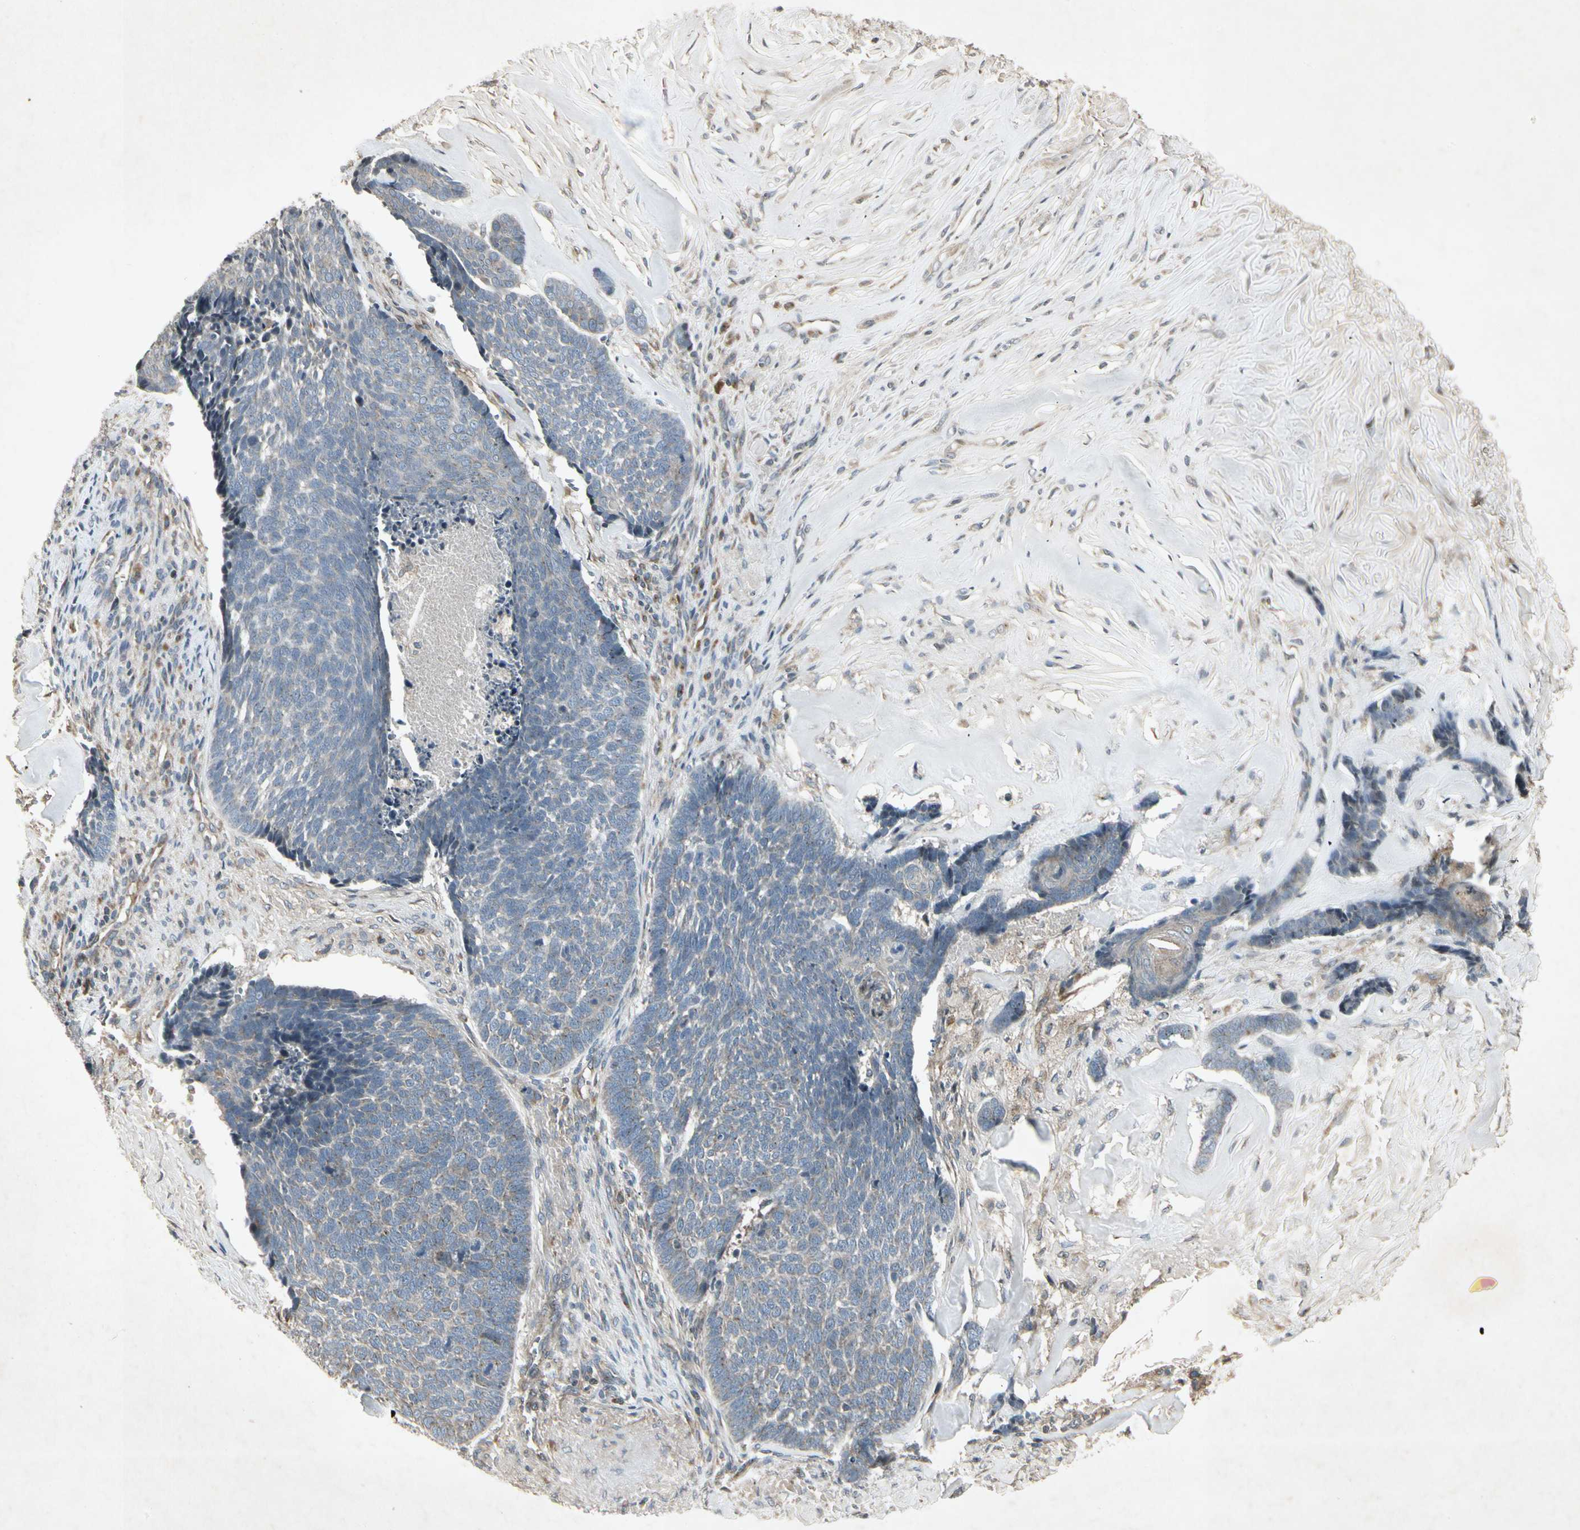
{"staining": {"intensity": "weak", "quantity": "25%-75%", "location": "cytoplasmic/membranous"}, "tissue": "skin cancer", "cell_type": "Tumor cells", "image_type": "cancer", "snomed": [{"axis": "morphology", "description": "Basal cell carcinoma"}, {"axis": "topography", "description": "Skin"}], "caption": "This photomicrograph exhibits basal cell carcinoma (skin) stained with immunohistochemistry (IHC) to label a protein in brown. The cytoplasmic/membranous of tumor cells show weak positivity for the protein. Nuclei are counter-stained blue.", "gene": "TEK", "patient": {"sex": "male", "age": 84}}